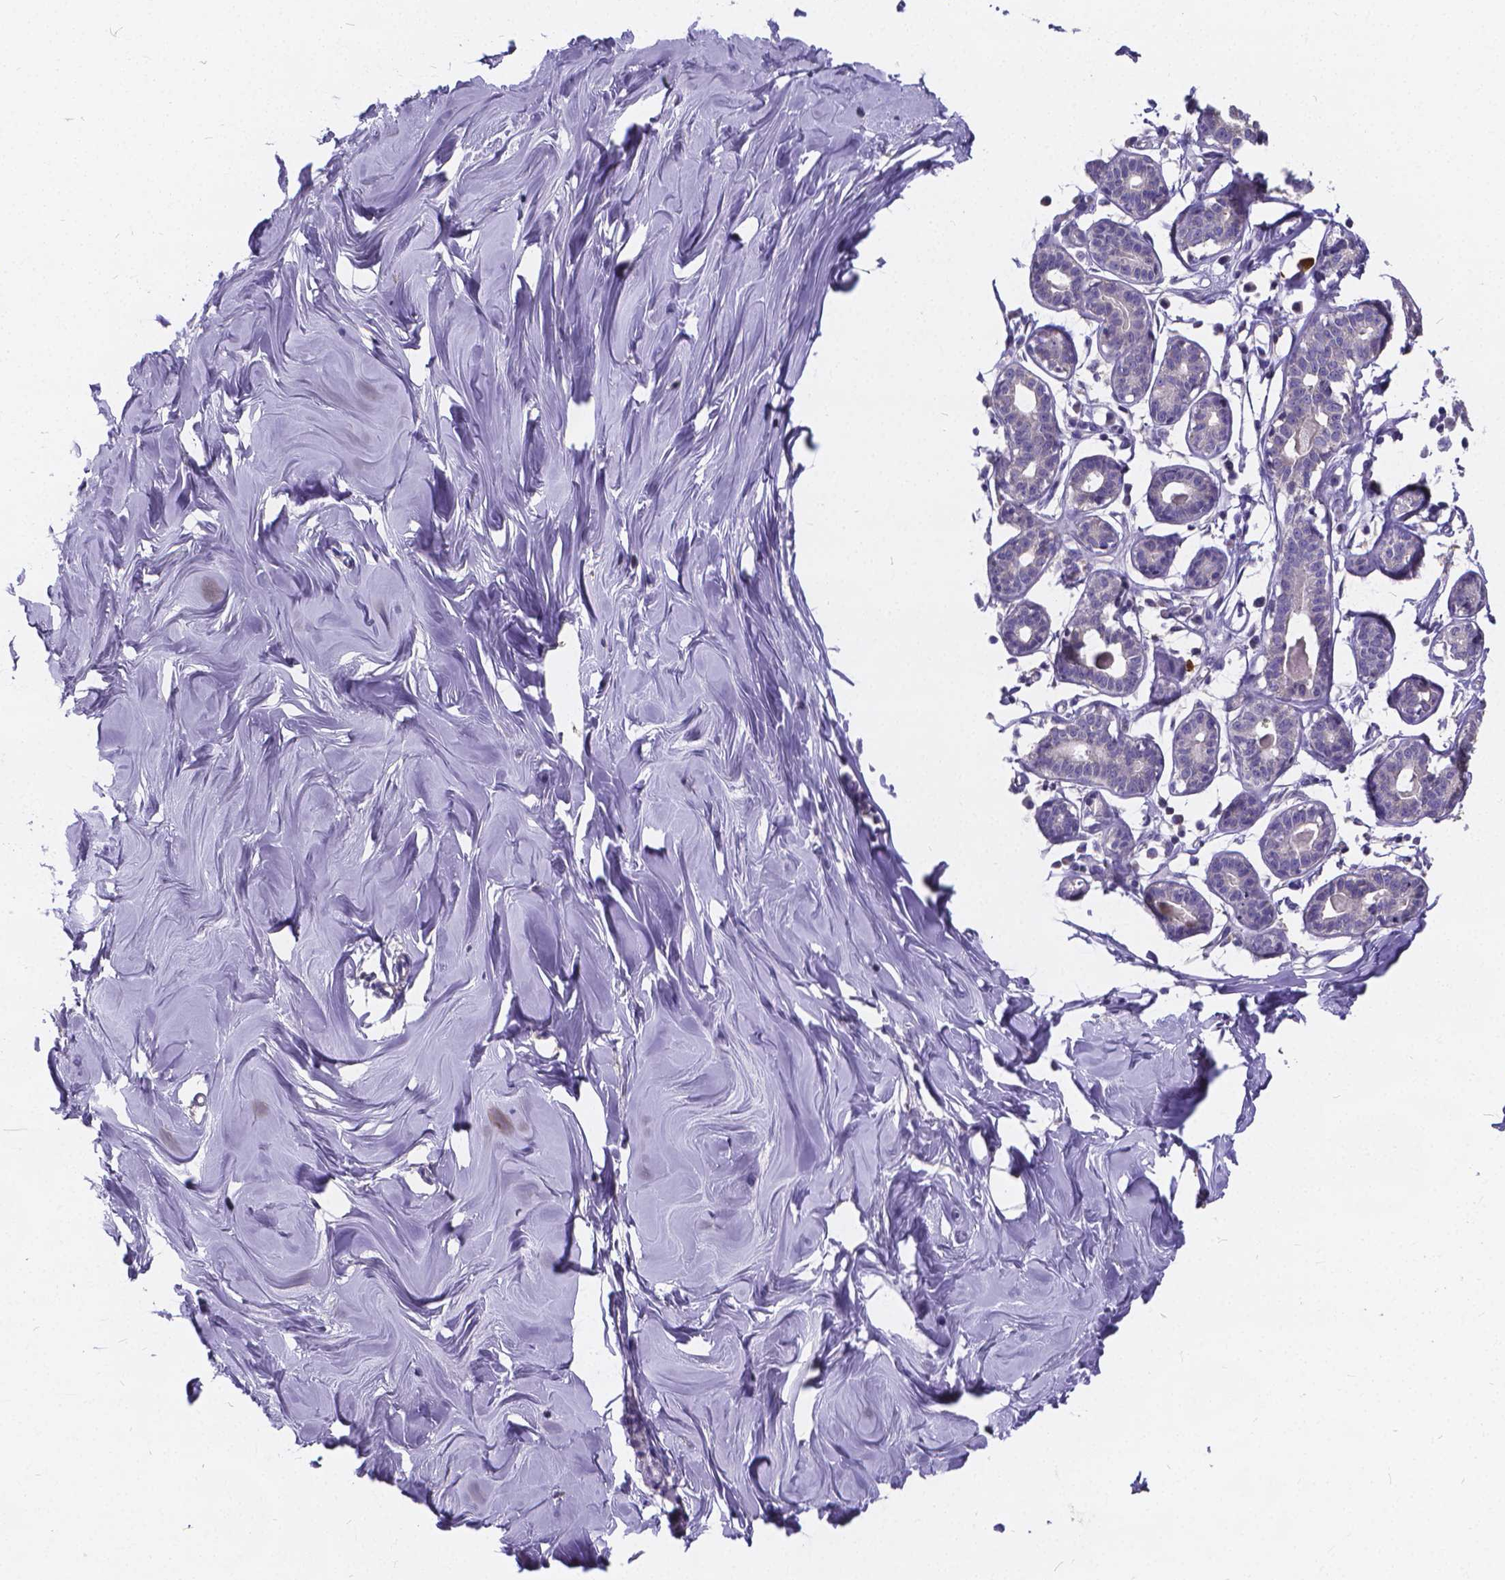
{"staining": {"intensity": "negative", "quantity": "none", "location": "none"}, "tissue": "breast", "cell_type": "Adipocytes", "image_type": "normal", "snomed": [{"axis": "morphology", "description": "Normal tissue, NOS"}, {"axis": "topography", "description": "Breast"}], "caption": "Adipocytes are negative for brown protein staining in unremarkable breast. (DAB immunohistochemistry (IHC), high magnification).", "gene": "GLRB", "patient": {"sex": "female", "age": 27}}